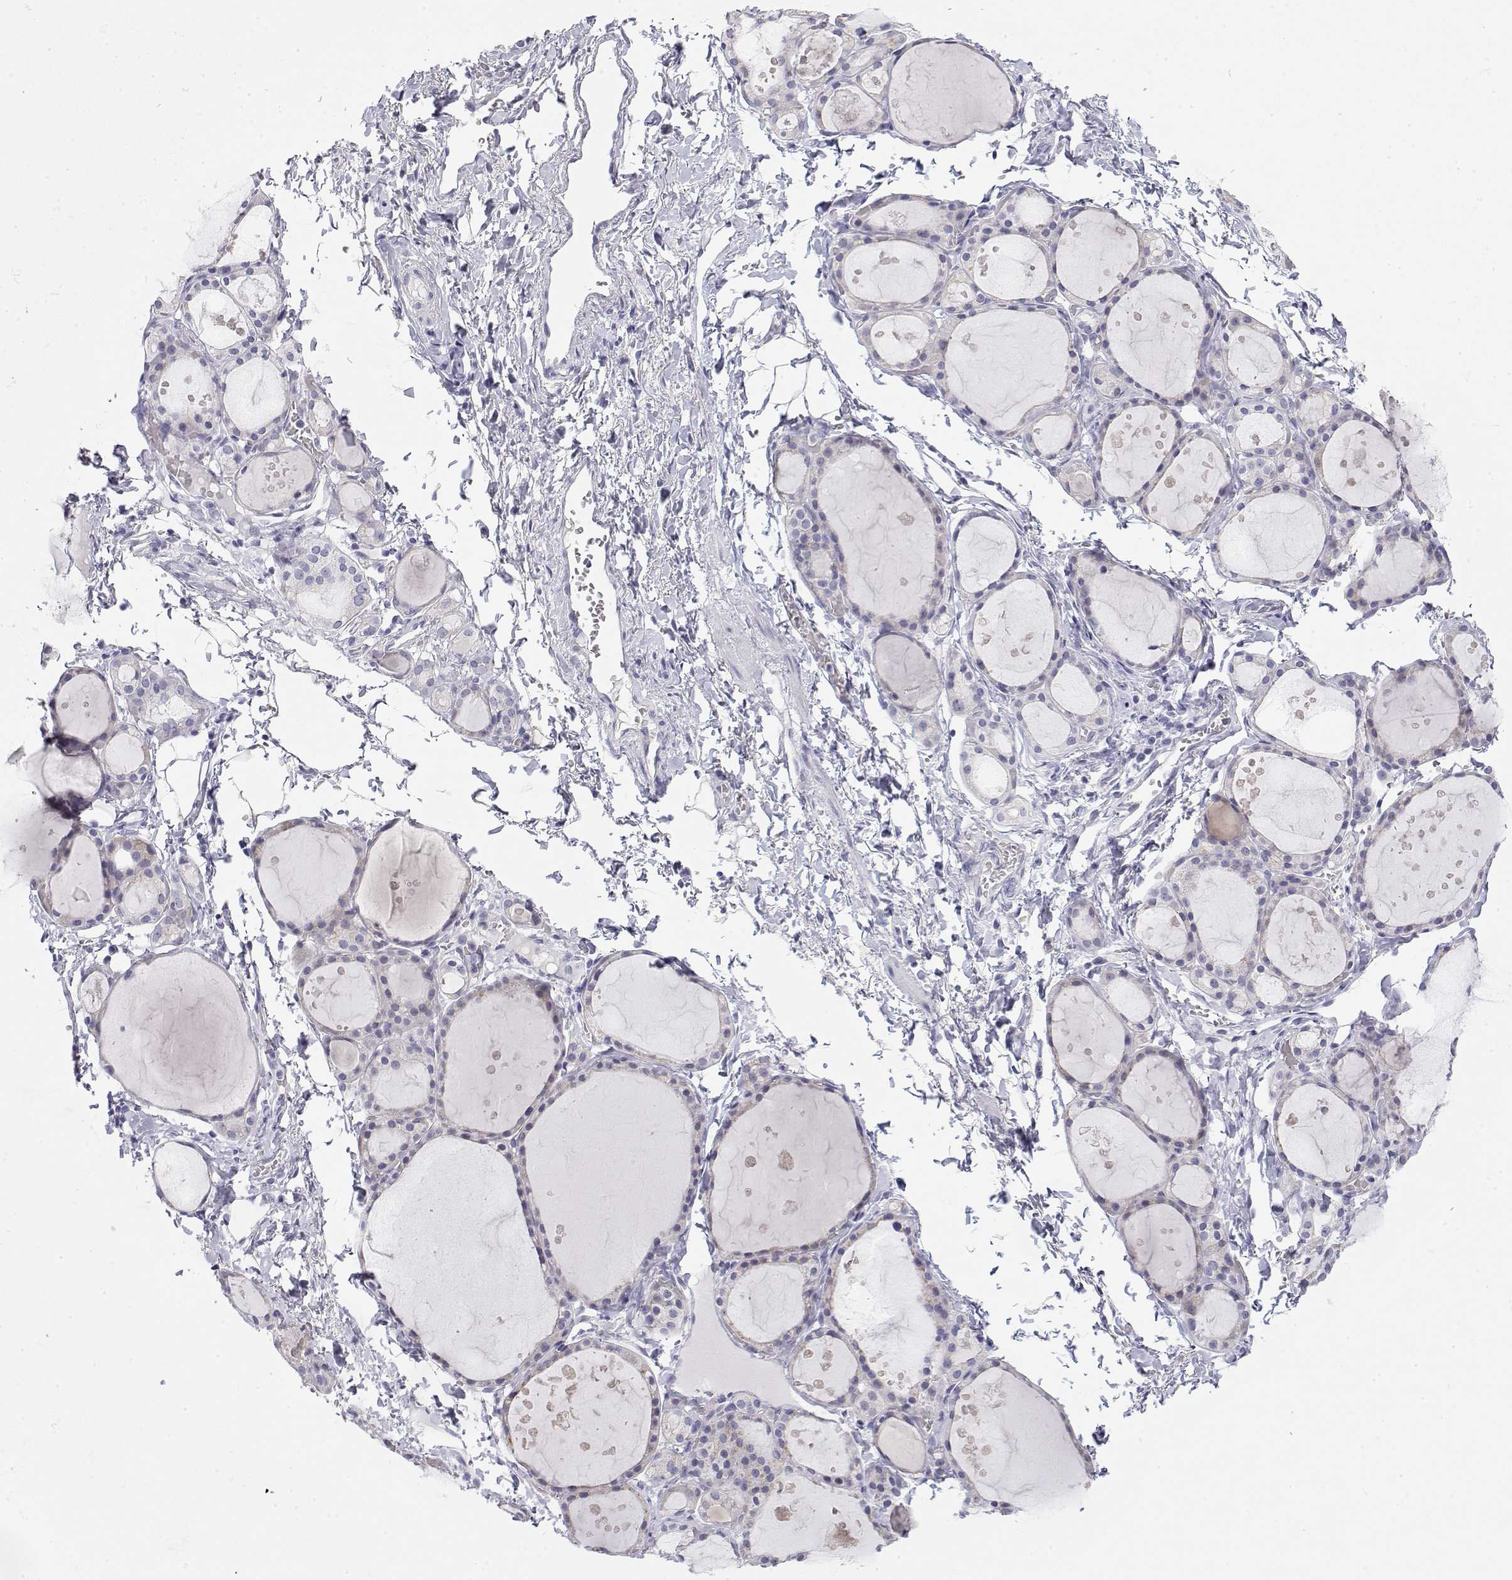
{"staining": {"intensity": "negative", "quantity": "none", "location": "none"}, "tissue": "thyroid gland", "cell_type": "Glandular cells", "image_type": "normal", "snomed": [{"axis": "morphology", "description": "Normal tissue, NOS"}, {"axis": "topography", "description": "Thyroid gland"}], "caption": "Protein analysis of benign thyroid gland shows no significant positivity in glandular cells.", "gene": "MISP", "patient": {"sex": "male", "age": 68}}